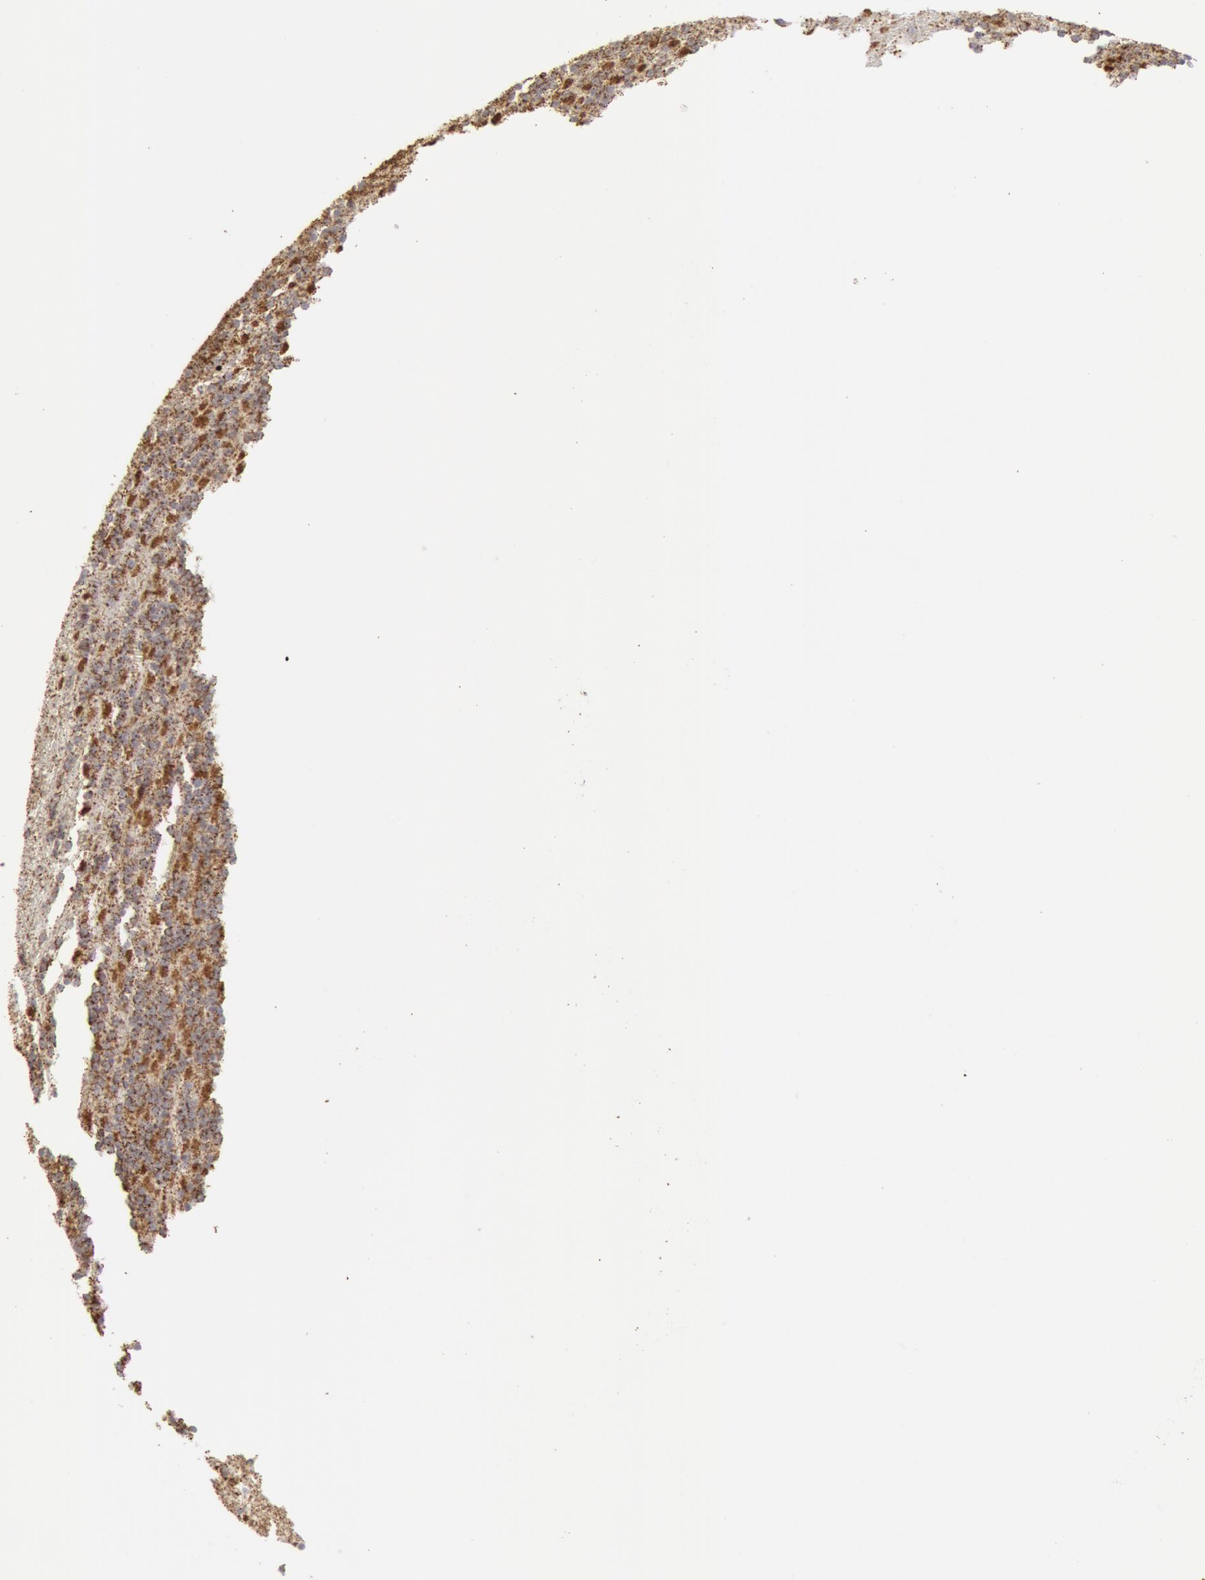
{"staining": {"intensity": "moderate", "quantity": ">75%", "location": "cytoplasmic/membranous"}, "tissue": "cerebellum", "cell_type": "Cells in granular layer", "image_type": "normal", "snomed": [{"axis": "morphology", "description": "Normal tissue, NOS"}, {"axis": "topography", "description": "Cerebellum"}], "caption": "IHC histopathology image of benign cerebellum: cerebellum stained using immunohistochemistry displays medium levels of moderate protein expression localized specifically in the cytoplasmic/membranous of cells in granular layer, appearing as a cytoplasmic/membranous brown color.", "gene": "ATP5F1B", "patient": {"sex": "male", "age": 45}}